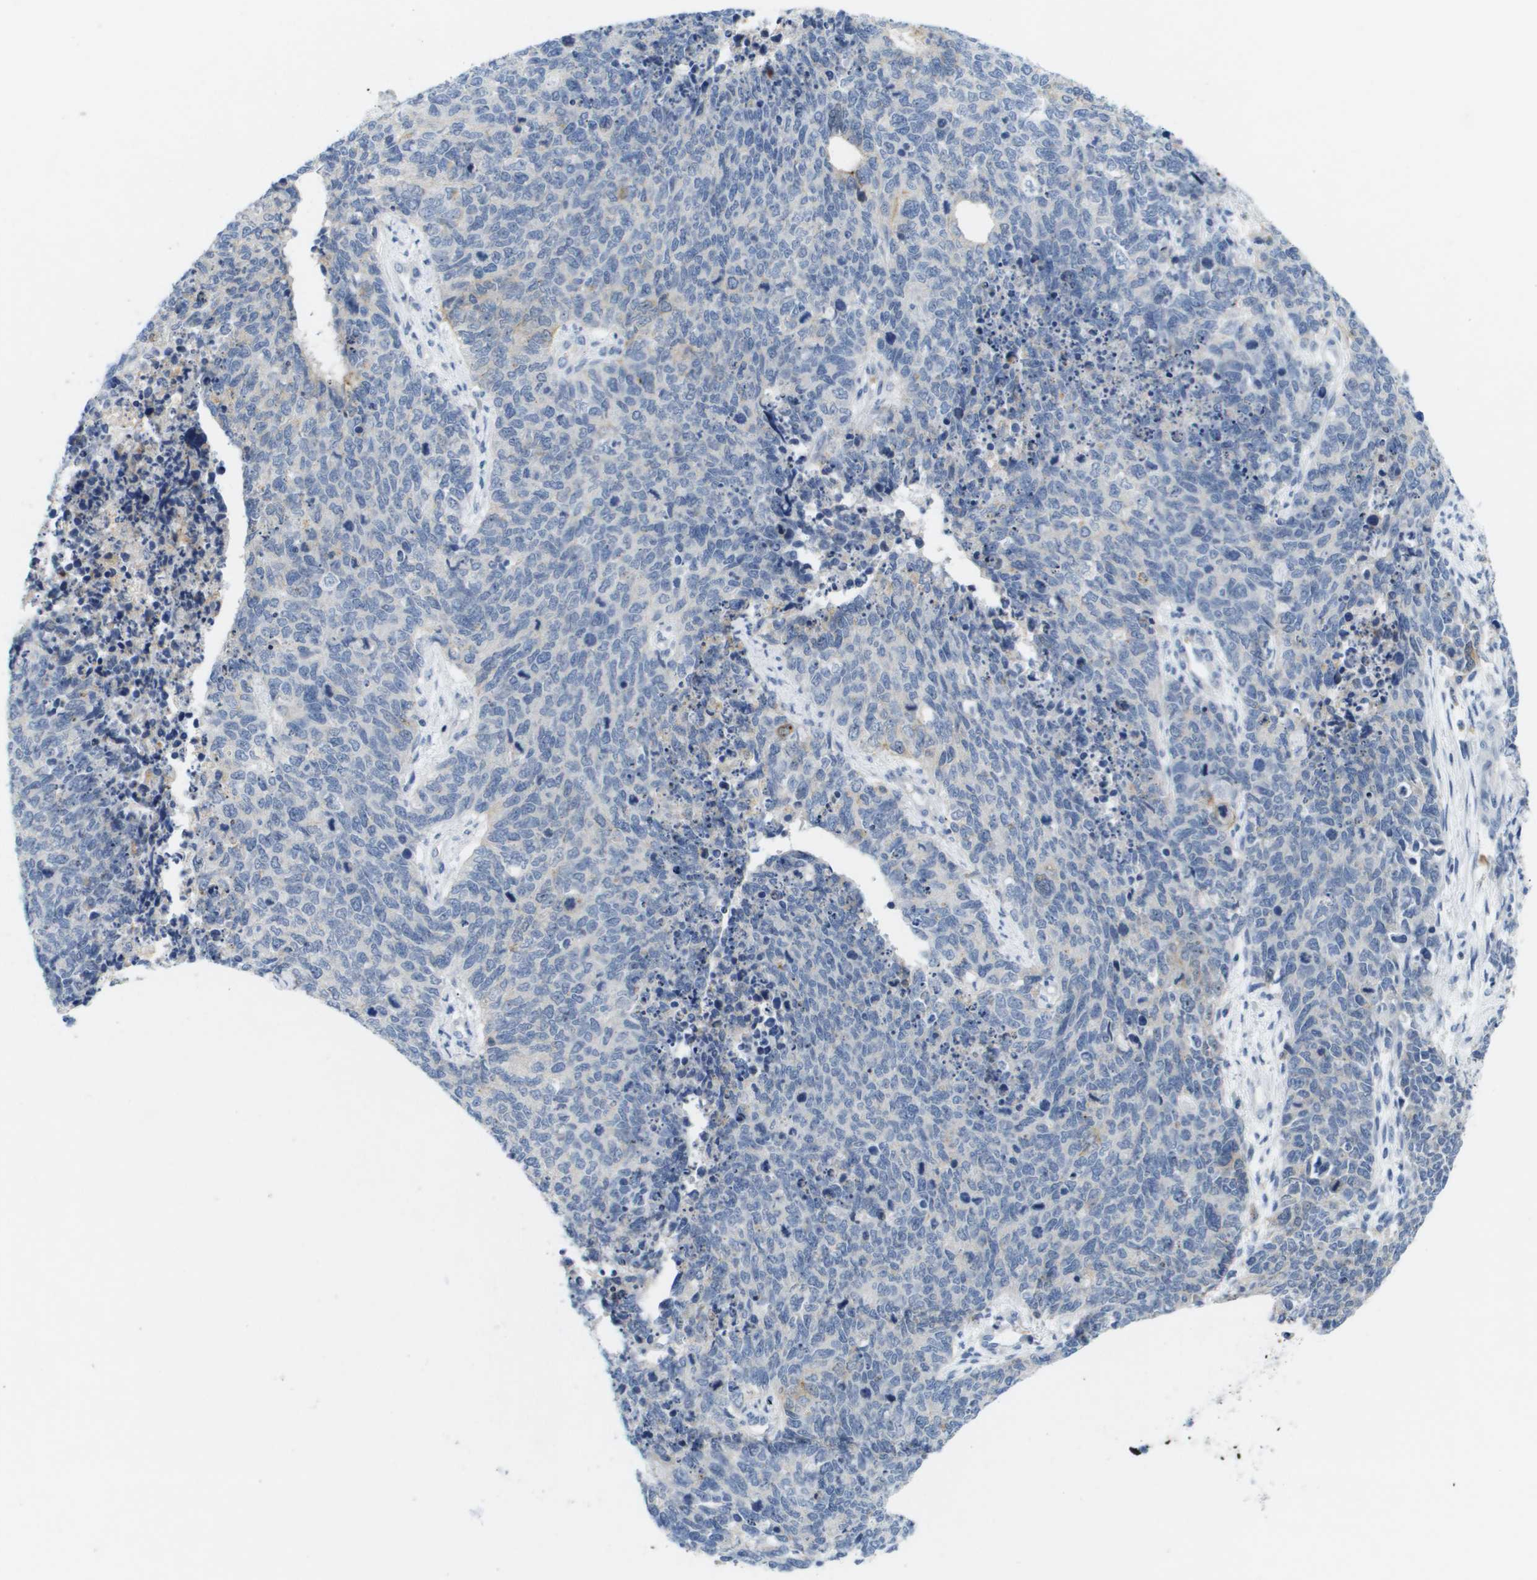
{"staining": {"intensity": "negative", "quantity": "none", "location": "none"}, "tissue": "cervical cancer", "cell_type": "Tumor cells", "image_type": "cancer", "snomed": [{"axis": "morphology", "description": "Squamous cell carcinoma, NOS"}, {"axis": "topography", "description": "Cervix"}], "caption": "This micrograph is of cervical squamous cell carcinoma stained with immunohistochemistry to label a protein in brown with the nuclei are counter-stained blue. There is no staining in tumor cells.", "gene": "LIPG", "patient": {"sex": "female", "age": 63}}